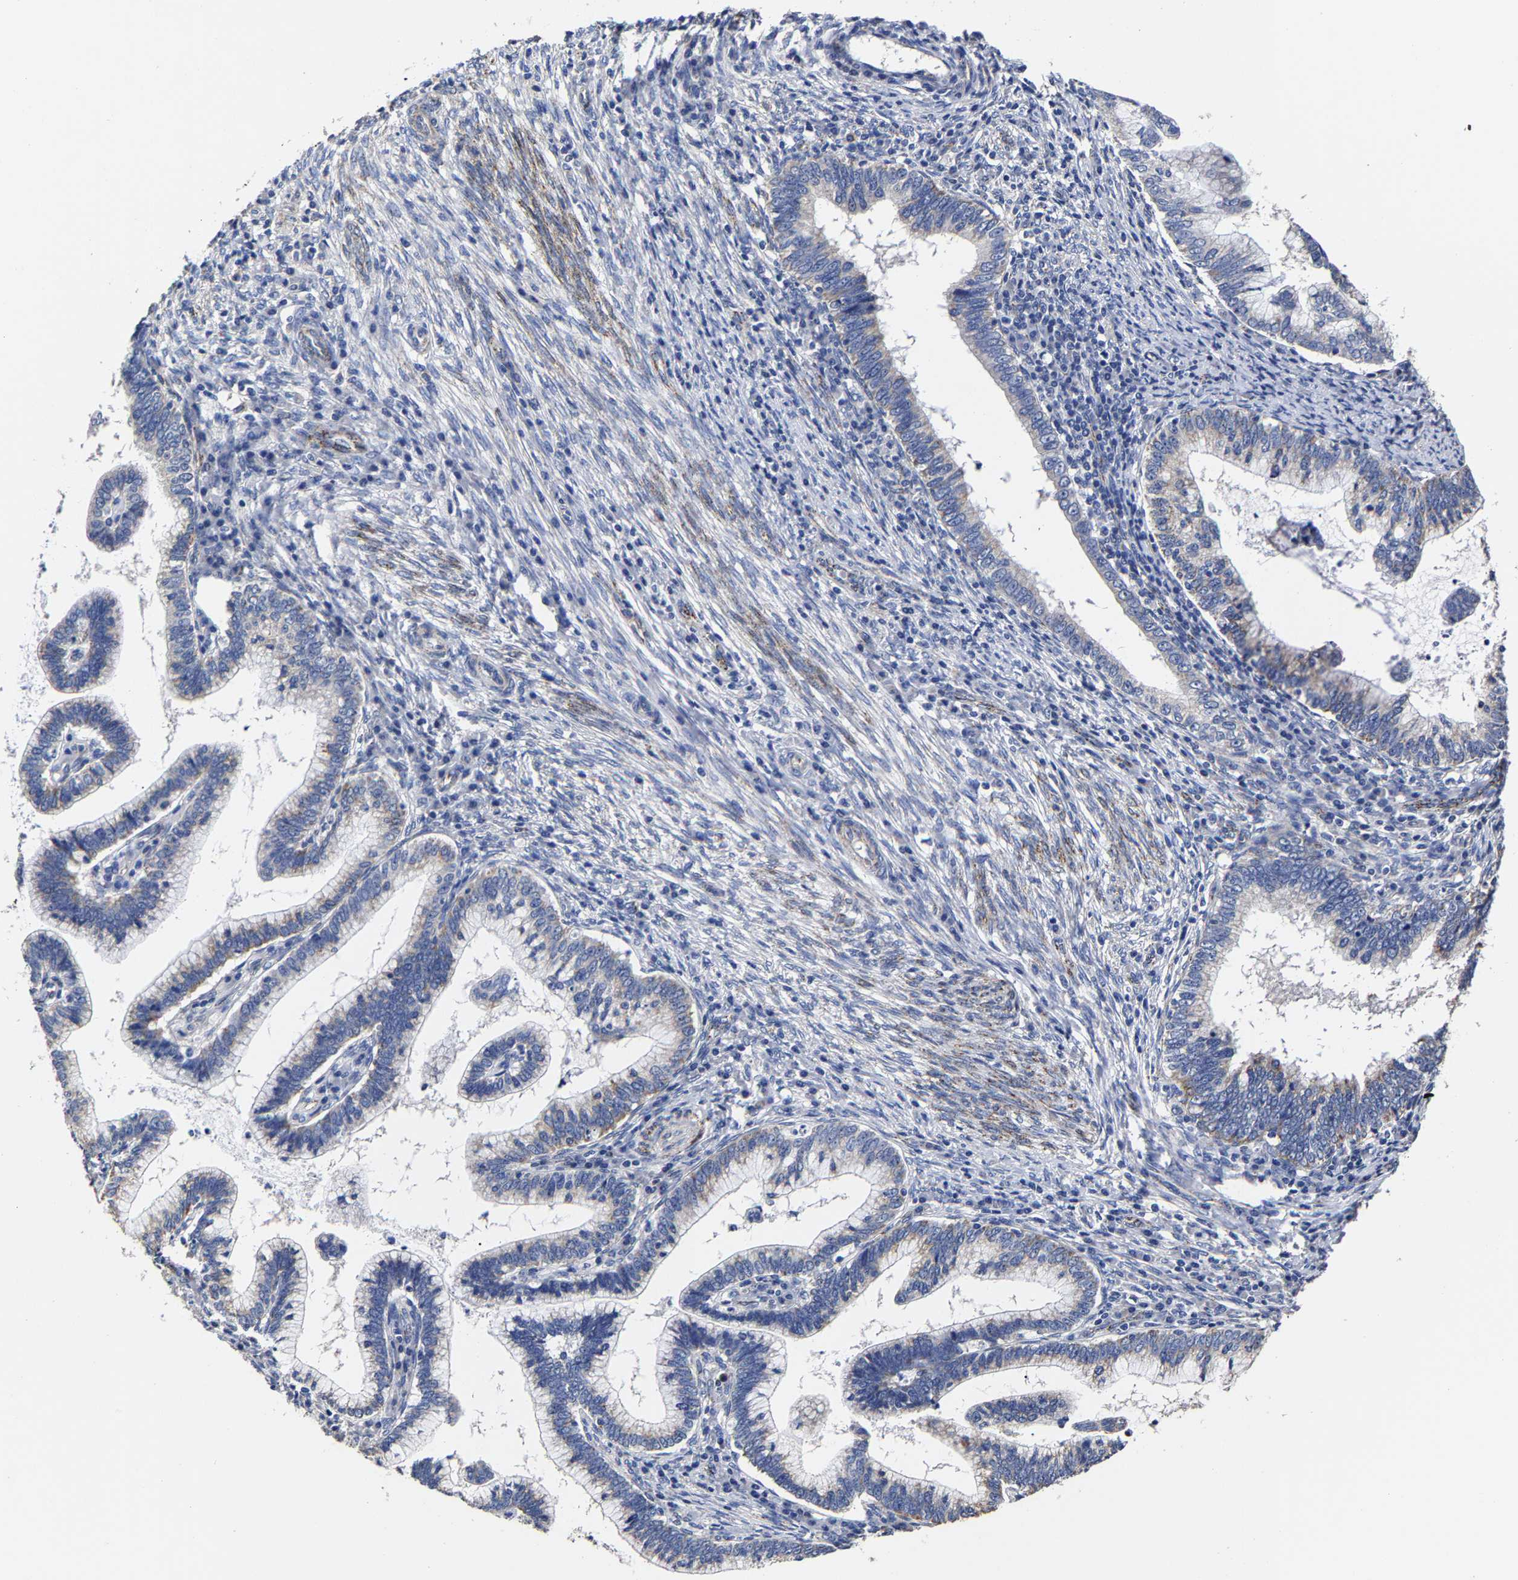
{"staining": {"intensity": "negative", "quantity": "none", "location": "none"}, "tissue": "cervical cancer", "cell_type": "Tumor cells", "image_type": "cancer", "snomed": [{"axis": "morphology", "description": "Adenocarcinoma, NOS"}, {"axis": "topography", "description": "Cervix"}], "caption": "The histopathology image shows no significant positivity in tumor cells of adenocarcinoma (cervical). (Stains: DAB immunohistochemistry with hematoxylin counter stain, Microscopy: brightfield microscopy at high magnification).", "gene": "AASS", "patient": {"sex": "female", "age": 36}}